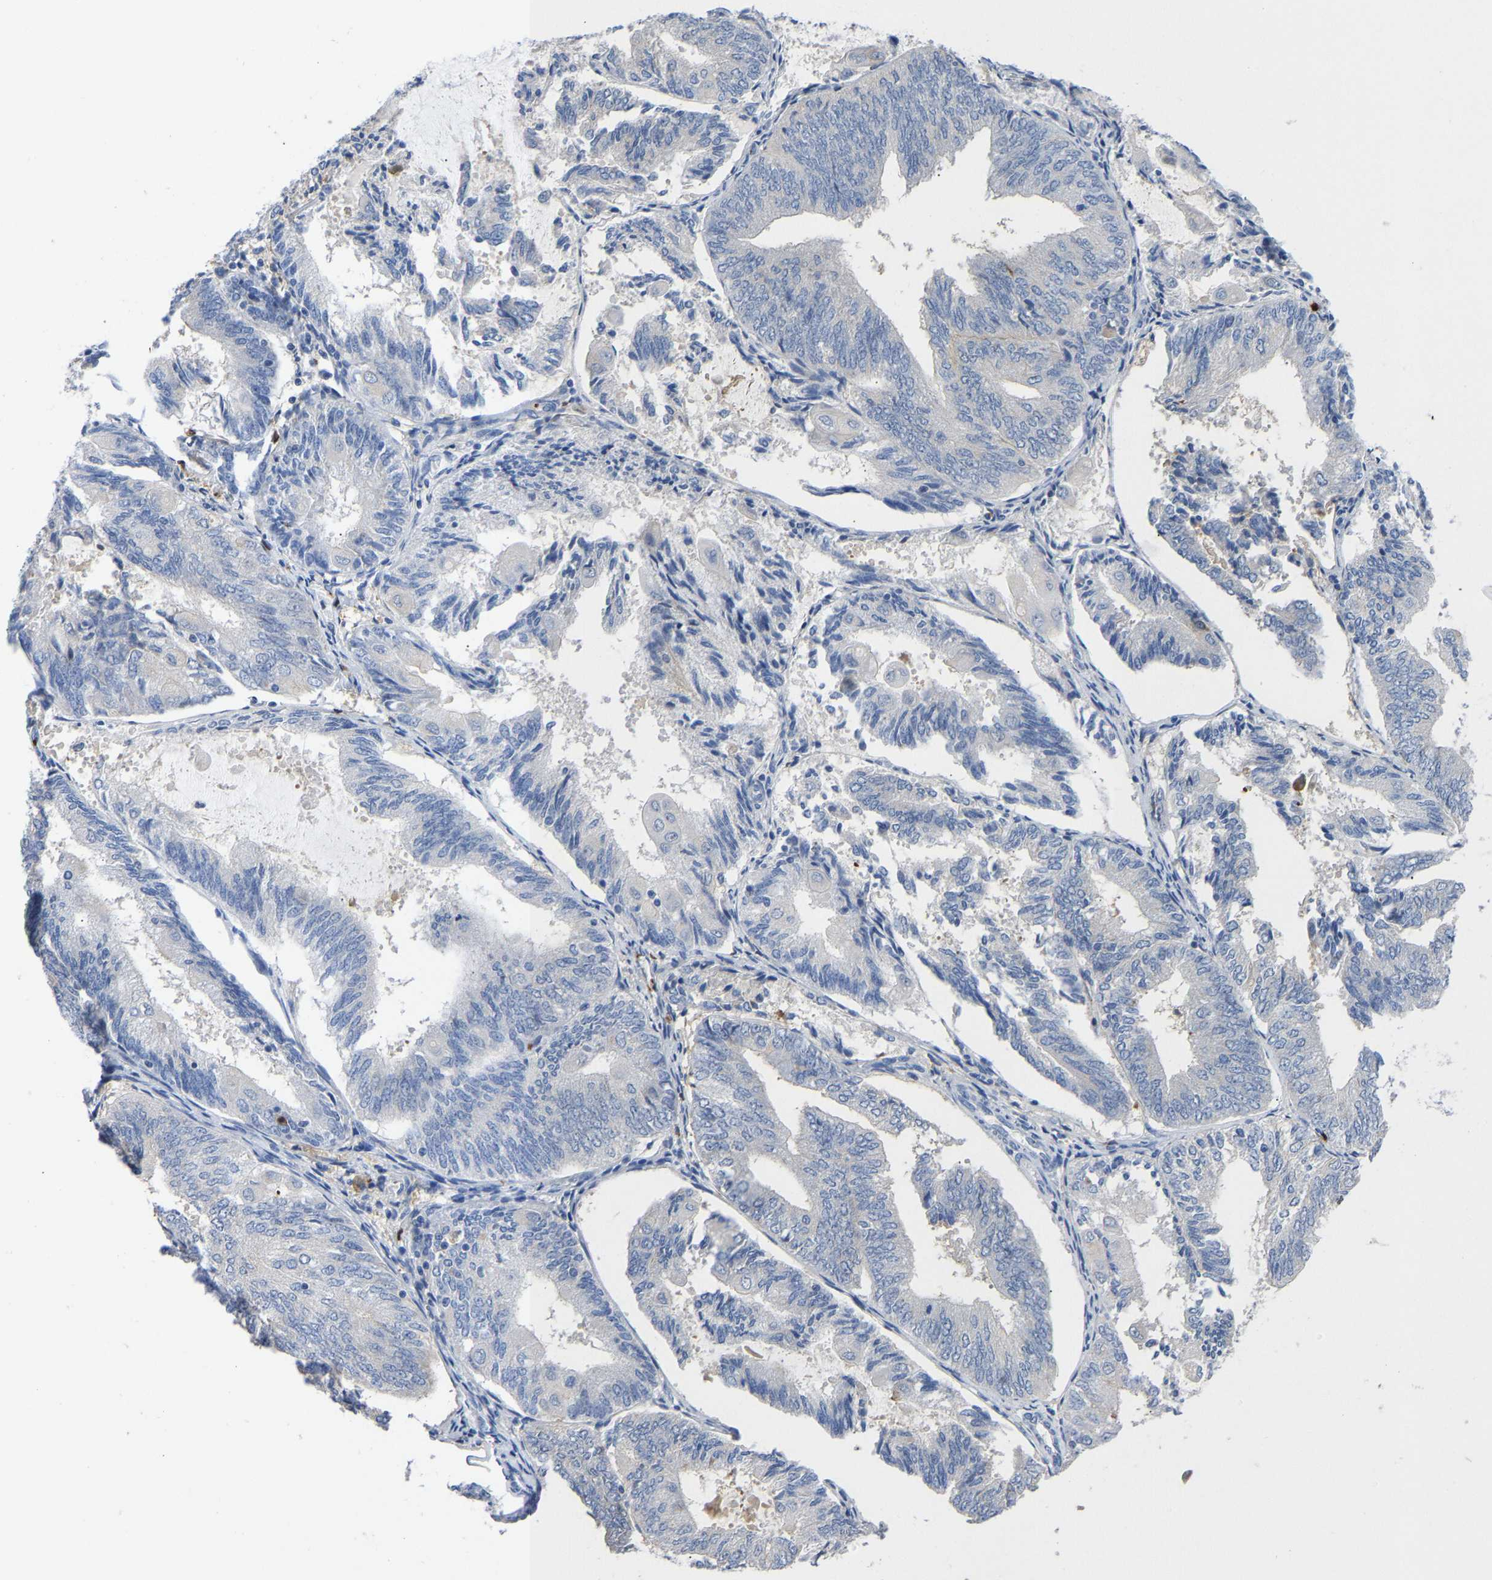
{"staining": {"intensity": "negative", "quantity": "none", "location": "none"}, "tissue": "endometrial cancer", "cell_type": "Tumor cells", "image_type": "cancer", "snomed": [{"axis": "morphology", "description": "Adenocarcinoma, NOS"}, {"axis": "topography", "description": "Endometrium"}], "caption": "Human endometrial cancer (adenocarcinoma) stained for a protein using immunohistochemistry displays no staining in tumor cells.", "gene": "FGF18", "patient": {"sex": "female", "age": 81}}